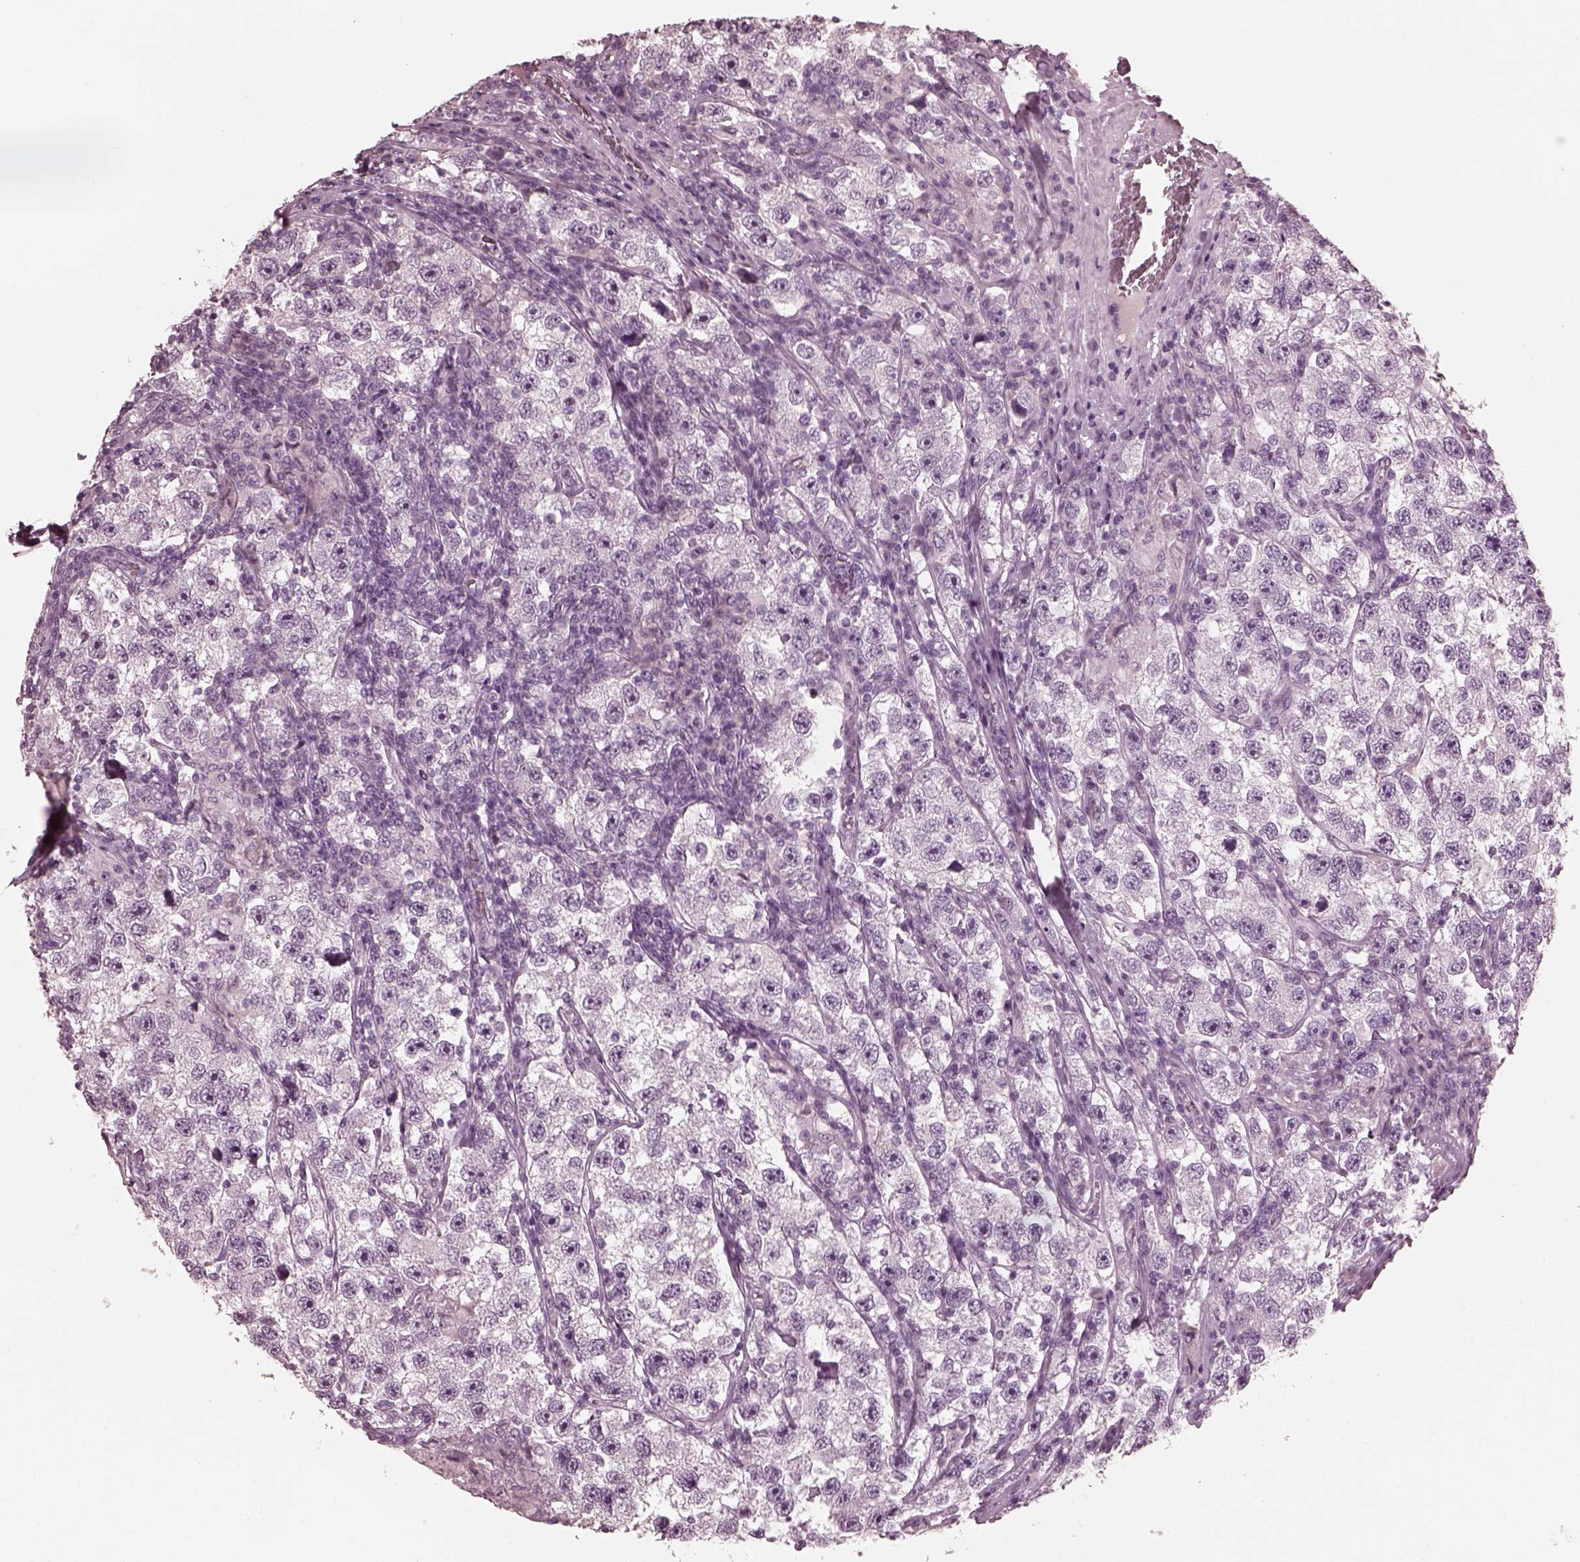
{"staining": {"intensity": "negative", "quantity": "none", "location": "none"}, "tissue": "testis cancer", "cell_type": "Tumor cells", "image_type": "cancer", "snomed": [{"axis": "morphology", "description": "Seminoma, NOS"}, {"axis": "topography", "description": "Testis"}], "caption": "The micrograph demonstrates no significant expression in tumor cells of testis cancer.", "gene": "CGA", "patient": {"sex": "male", "age": 26}}